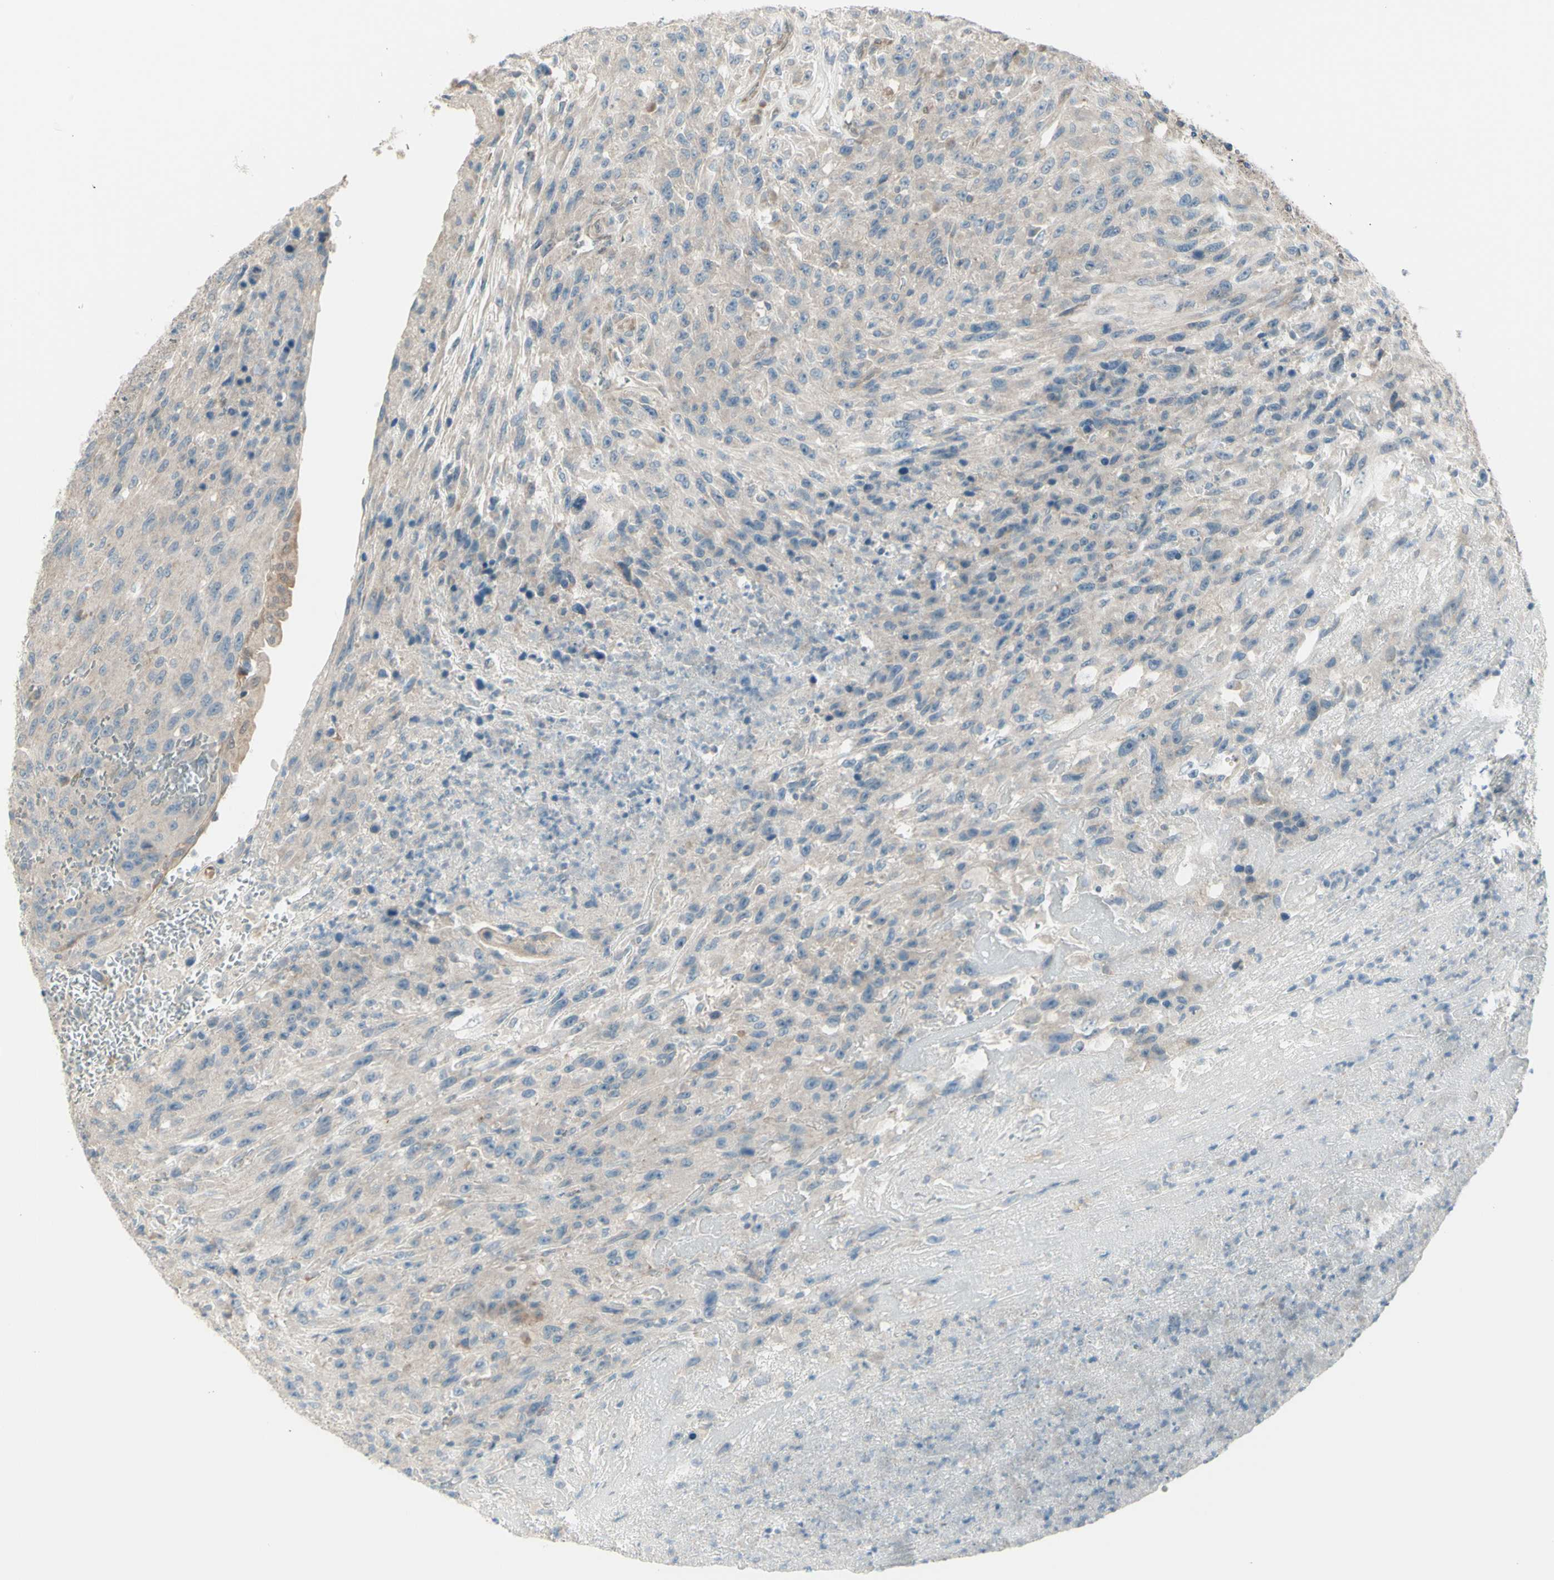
{"staining": {"intensity": "weak", "quantity": "25%-75%", "location": "cytoplasmic/membranous"}, "tissue": "urothelial cancer", "cell_type": "Tumor cells", "image_type": "cancer", "snomed": [{"axis": "morphology", "description": "Urothelial carcinoma, High grade"}, {"axis": "topography", "description": "Urinary bladder"}], "caption": "Protein expression analysis of human urothelial cancer reveals weak cytoplasmic/membranous expression in about 25%-75% of tumor cells.", "gene": "NAXD", "patient": {"sex": "male", "age": 66}}